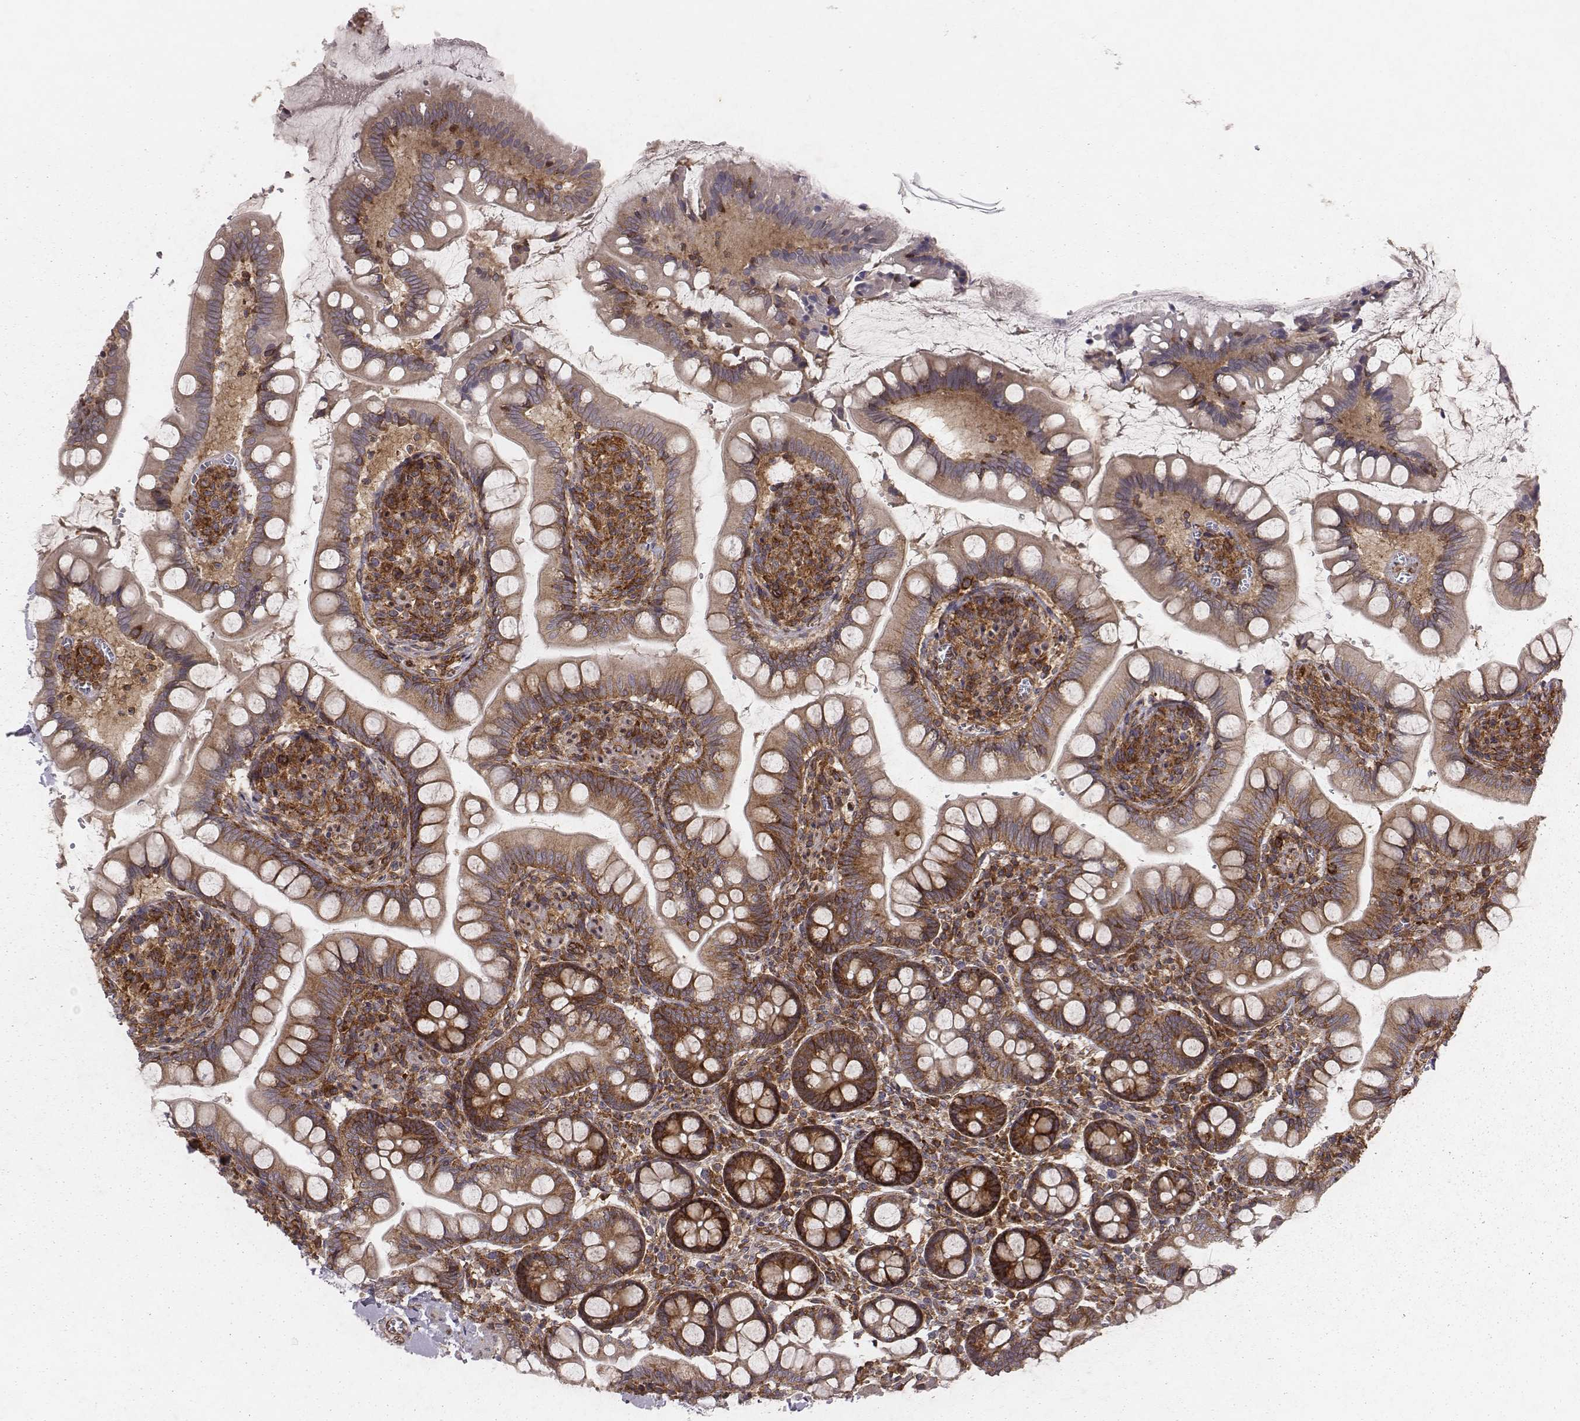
{"staining": {"intensity": "moderate", "quantity": "25%-75%", "location": "cytoplasmic/membranous"}, "tissue": "small intestine", "cell_type": "Glandular cells", "image_type": "normal", "snomed": [{"axis": "morphology", "description": "Normal tissue, NOS"}, {"axis": "topography", "description": "Small intestine"}], "caption": "Small intestine stained with DAB (3,3'-diaminobenzidine) IHC demonstrates medium levels of moderate cytoplasmic/membranous expression in approximately 25%-75% of glandular cells.", "gene": "TXLNA", "patient": {"sex": "female", "age": 56}}